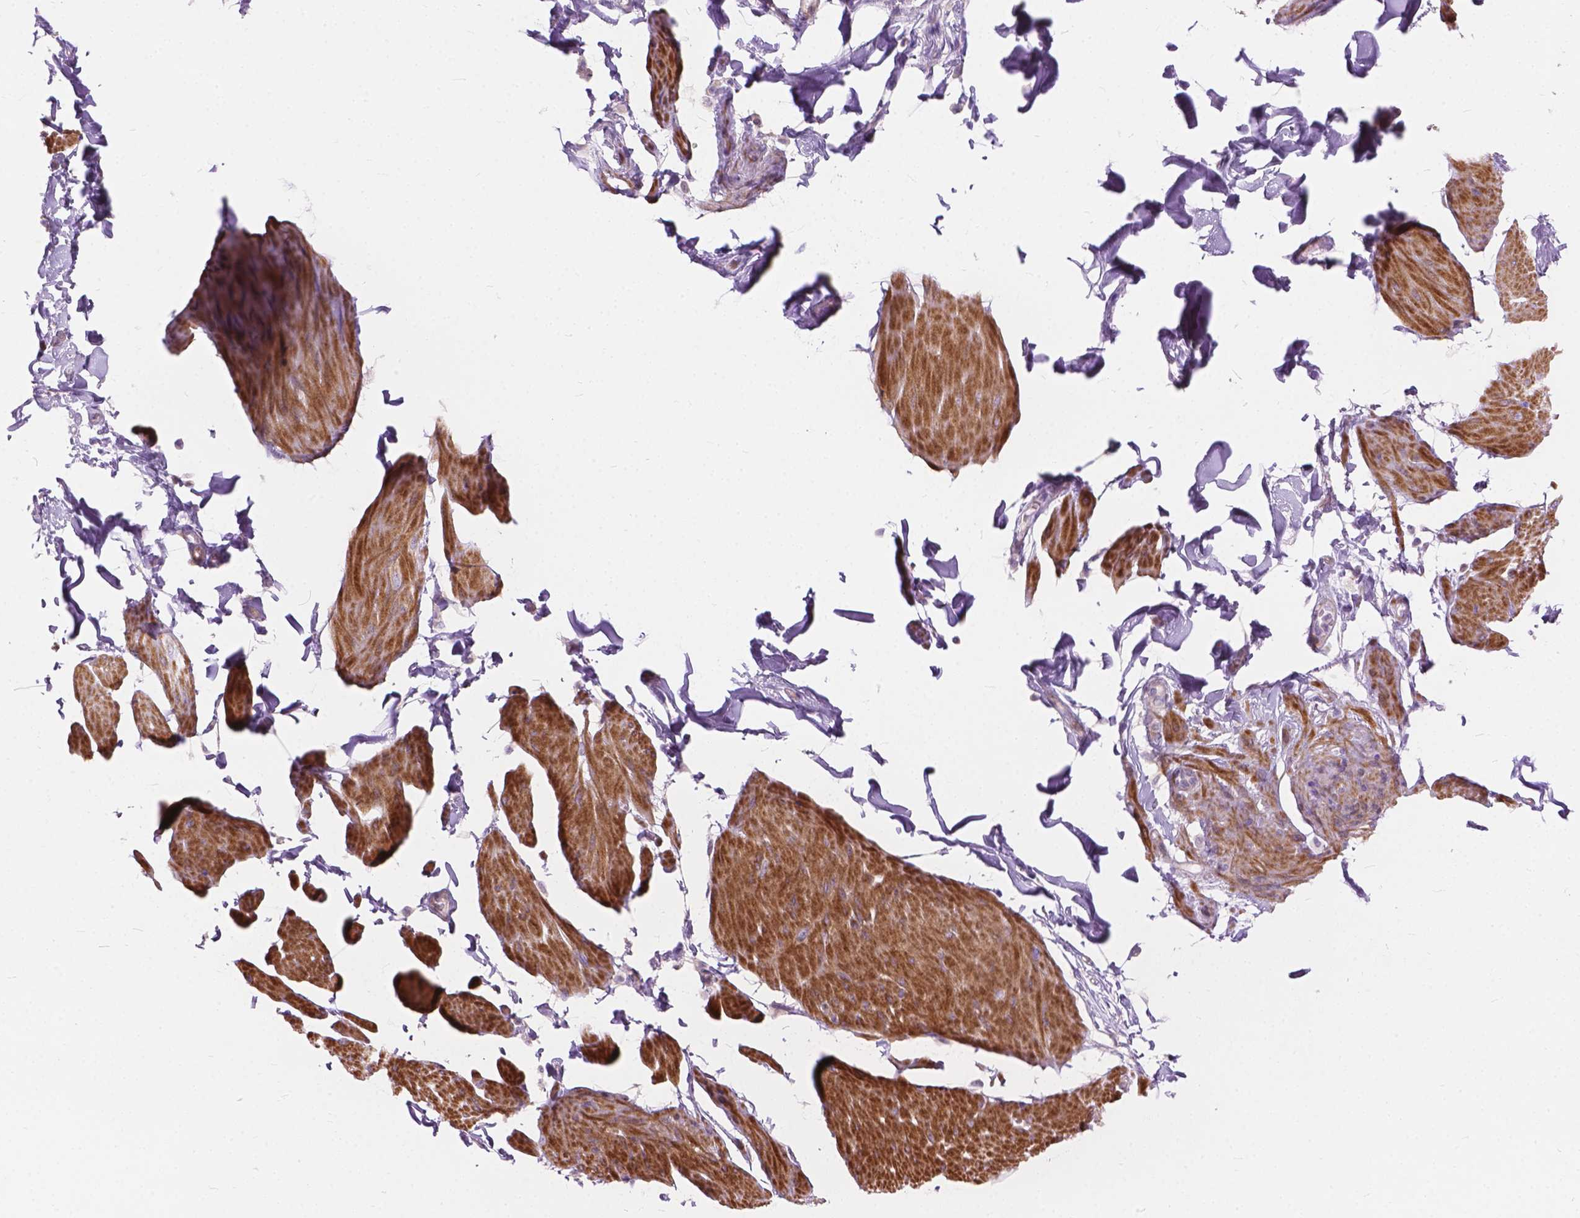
{"staining": {"intensity": "strong", "quantity": "25%-75%", "location": "cytoplasmic/membranous"}, "tissue": "smooth muscle", "cell_type": "Smooth muscle cells", "image_type": "normal", "snomed": [{"axis": "morphology", "description": "Normal tissue, NOS"}, {"axis": "topography", "description": "Adipose tissue"}, {"axis": "topography", "description": "Smooth muscle"}, {"axis": "topography", "description": "Peripheral nerve tissue"}], "caption": "This micrograph demonstrates immunohistochemistry (IHC) staining of benign smooth muscle, with high strong cytoplasmic/membranous positivity in approximately 25%-75% of smooth muscle cells.", "gene": "MORN1", "patient": {"sex": "male", "age": 83}}